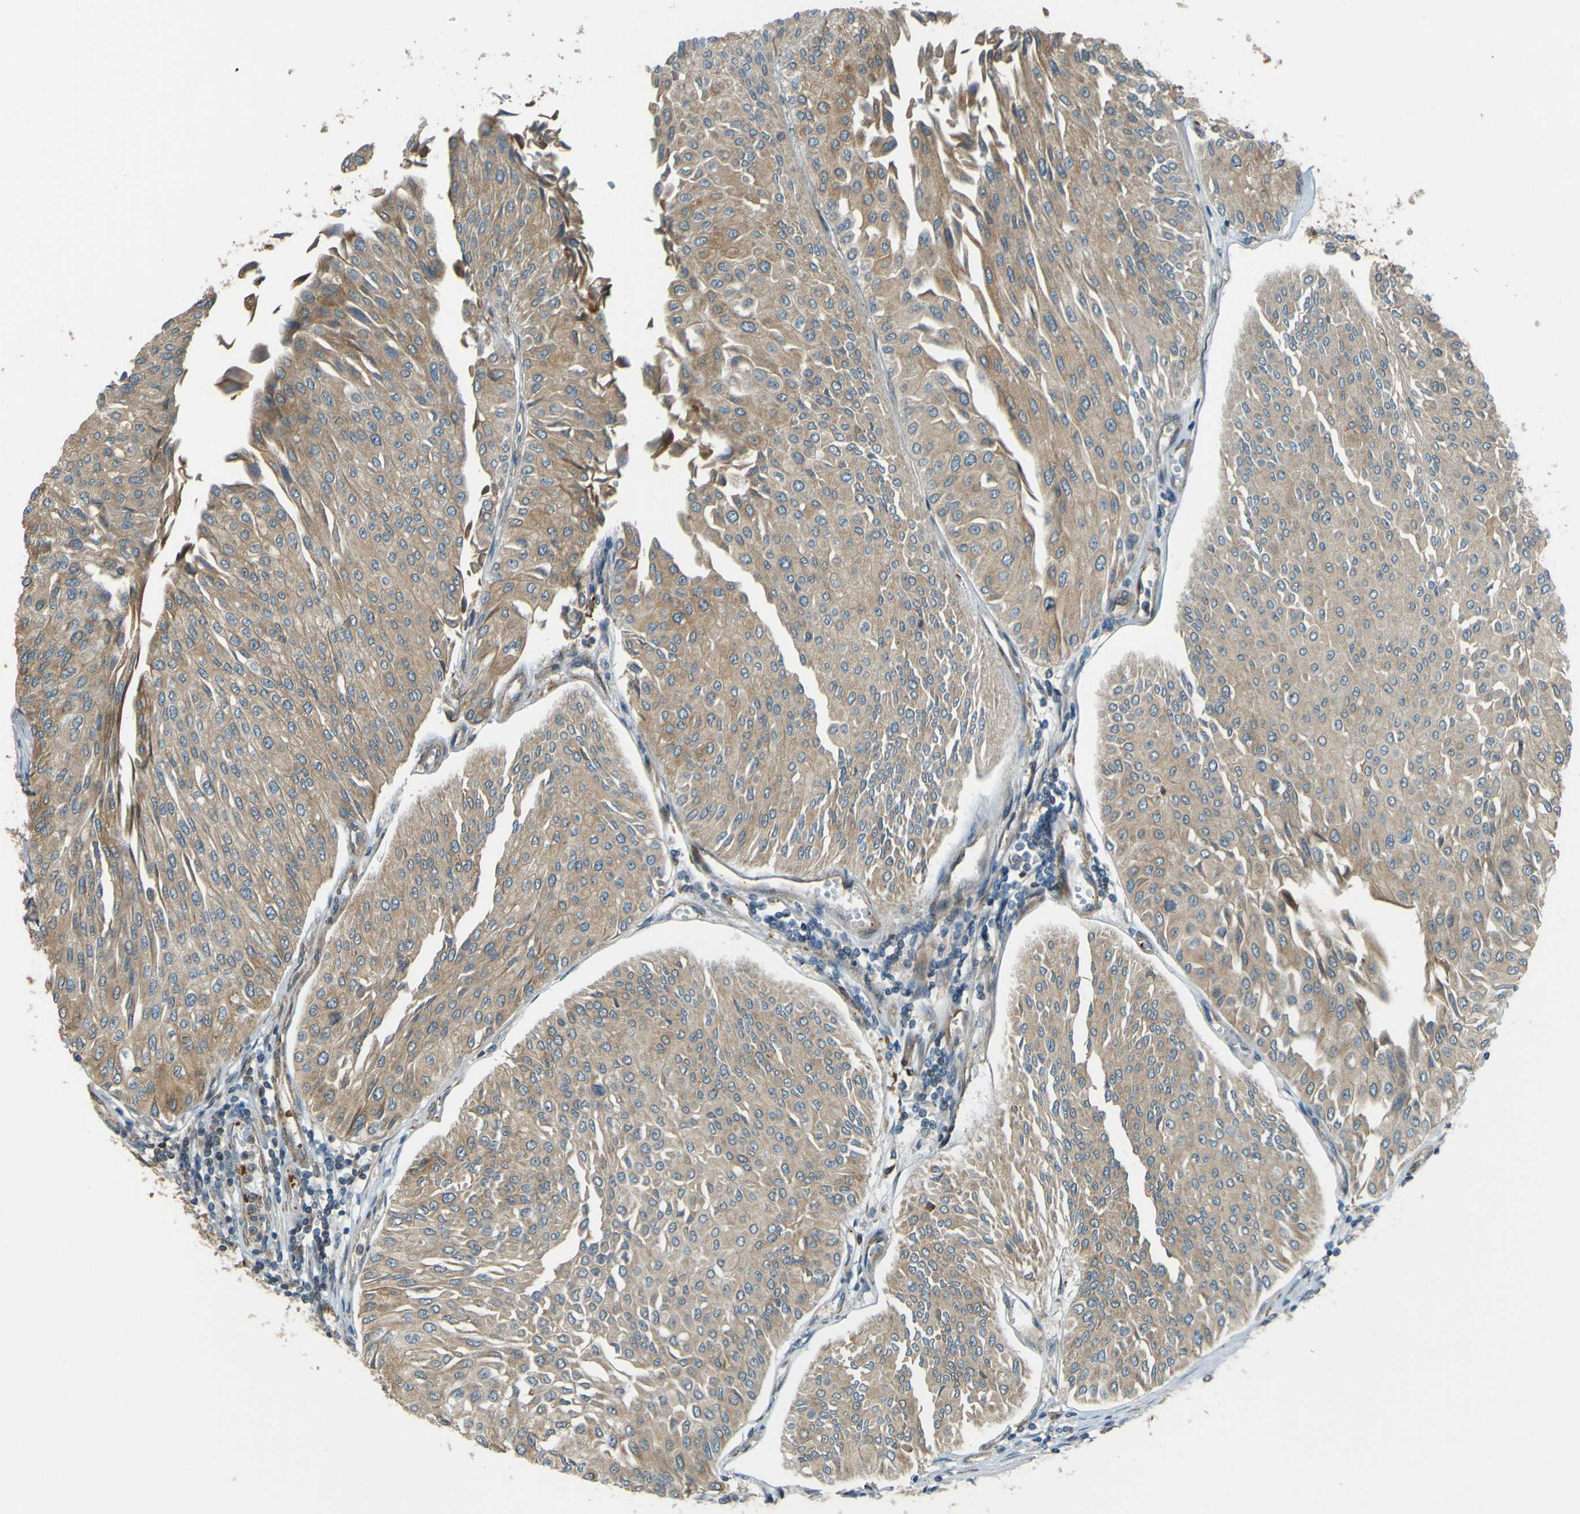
{"staining": {"intensity": "weak", "quantity": ">75%", "location": "cytoplasmic/membranous"}, "tissue": "urothelial cancer", "cell_type": "Tumor cells", "image_type": "cancer", "snomed": [{"axis": "morphology", "description": "Urothelial carcinoma, Low grade"}, {"axis": "topography", "description": "Urinary bladder"}], "caption": "Approximately >75% of tumor cells in urothelial carcinoma (low-grade) exhibit weak cytoplasmic/membranous protein expression as visualized by brown immunohistochemical staining.", "gene": "LPCAT1", "patient": {"sex": "male", "age": 67}}